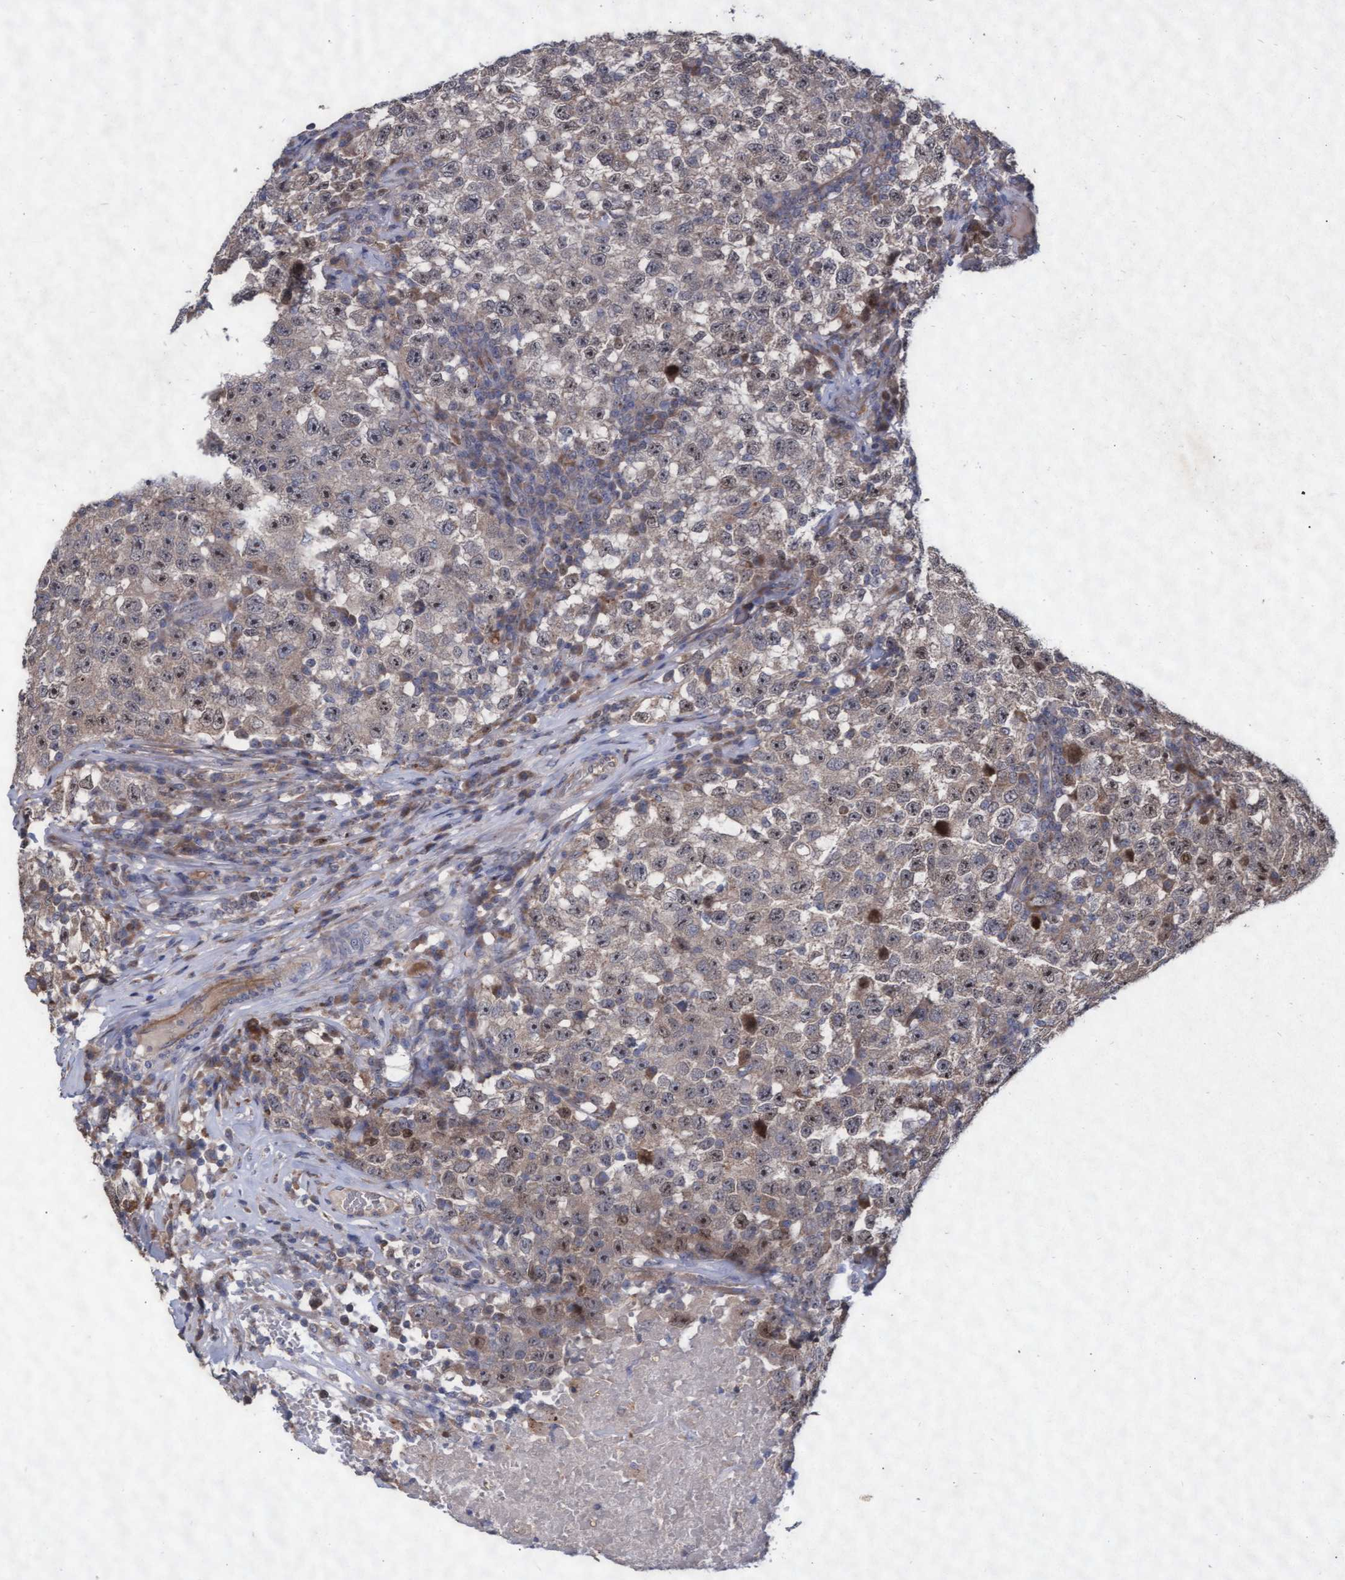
{"staining": {"intensity": "weak", "quantity": "<25%", "location": "cytoplasmic/membranous,nuclear"}, "tissue": "testis cancer", "cell_type": "Tumor cells", "image_type": "cancer", "snomed": [{"axis": "morphology", "description": "Seminoma, NOS"}, {"axis": "topography", "description": "Testis"}], "caption": "IHC image of human seminoma (testis) stained for a protein (brown), which demonstrates no expression in tumor cells.", "gene": "ABCF2", "patient": {"sex": "male", "age": 22}}